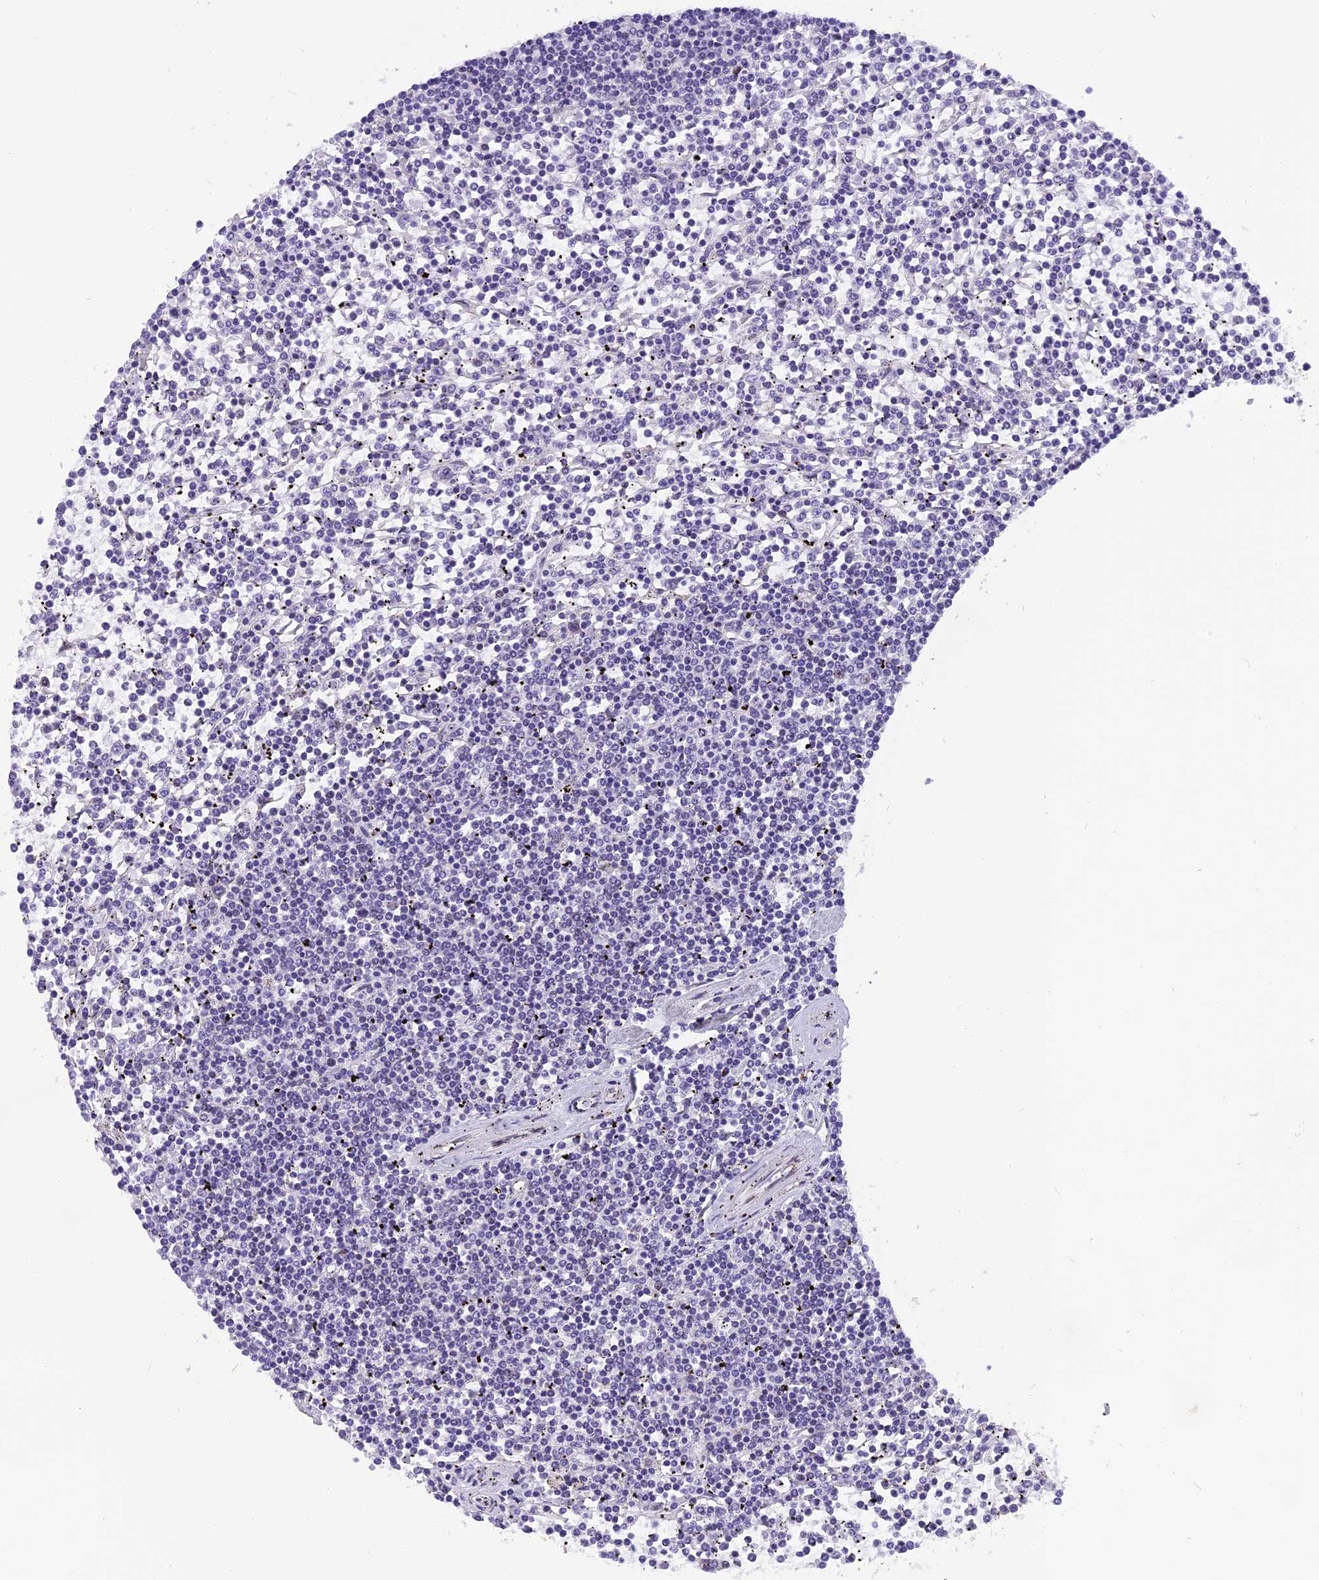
{"staining": {"intensity": "negative", "quantity": "none", "location": "none"}, "tissue": "lymphoma", "cell_type": "Tumor cells", "image_type": "cancer", "snomed": [{"axis": "morphology", "description": "Malignant lymphoma, non-Hodgkin's type, Low grade"}, {"axis": "topography", "description": "Spleen"}], "caption": "DAB (3,3'-diaminobenzidine) immunohistochemical staining of lymphoma reveals no significant positivity in tumor cells. The staining is performed using DAB brown chromogen with nuclei counter-stained in using hematoxylin.", "gene": "IRF2BP1", "patient": {"sex": "female", "age": 19}}